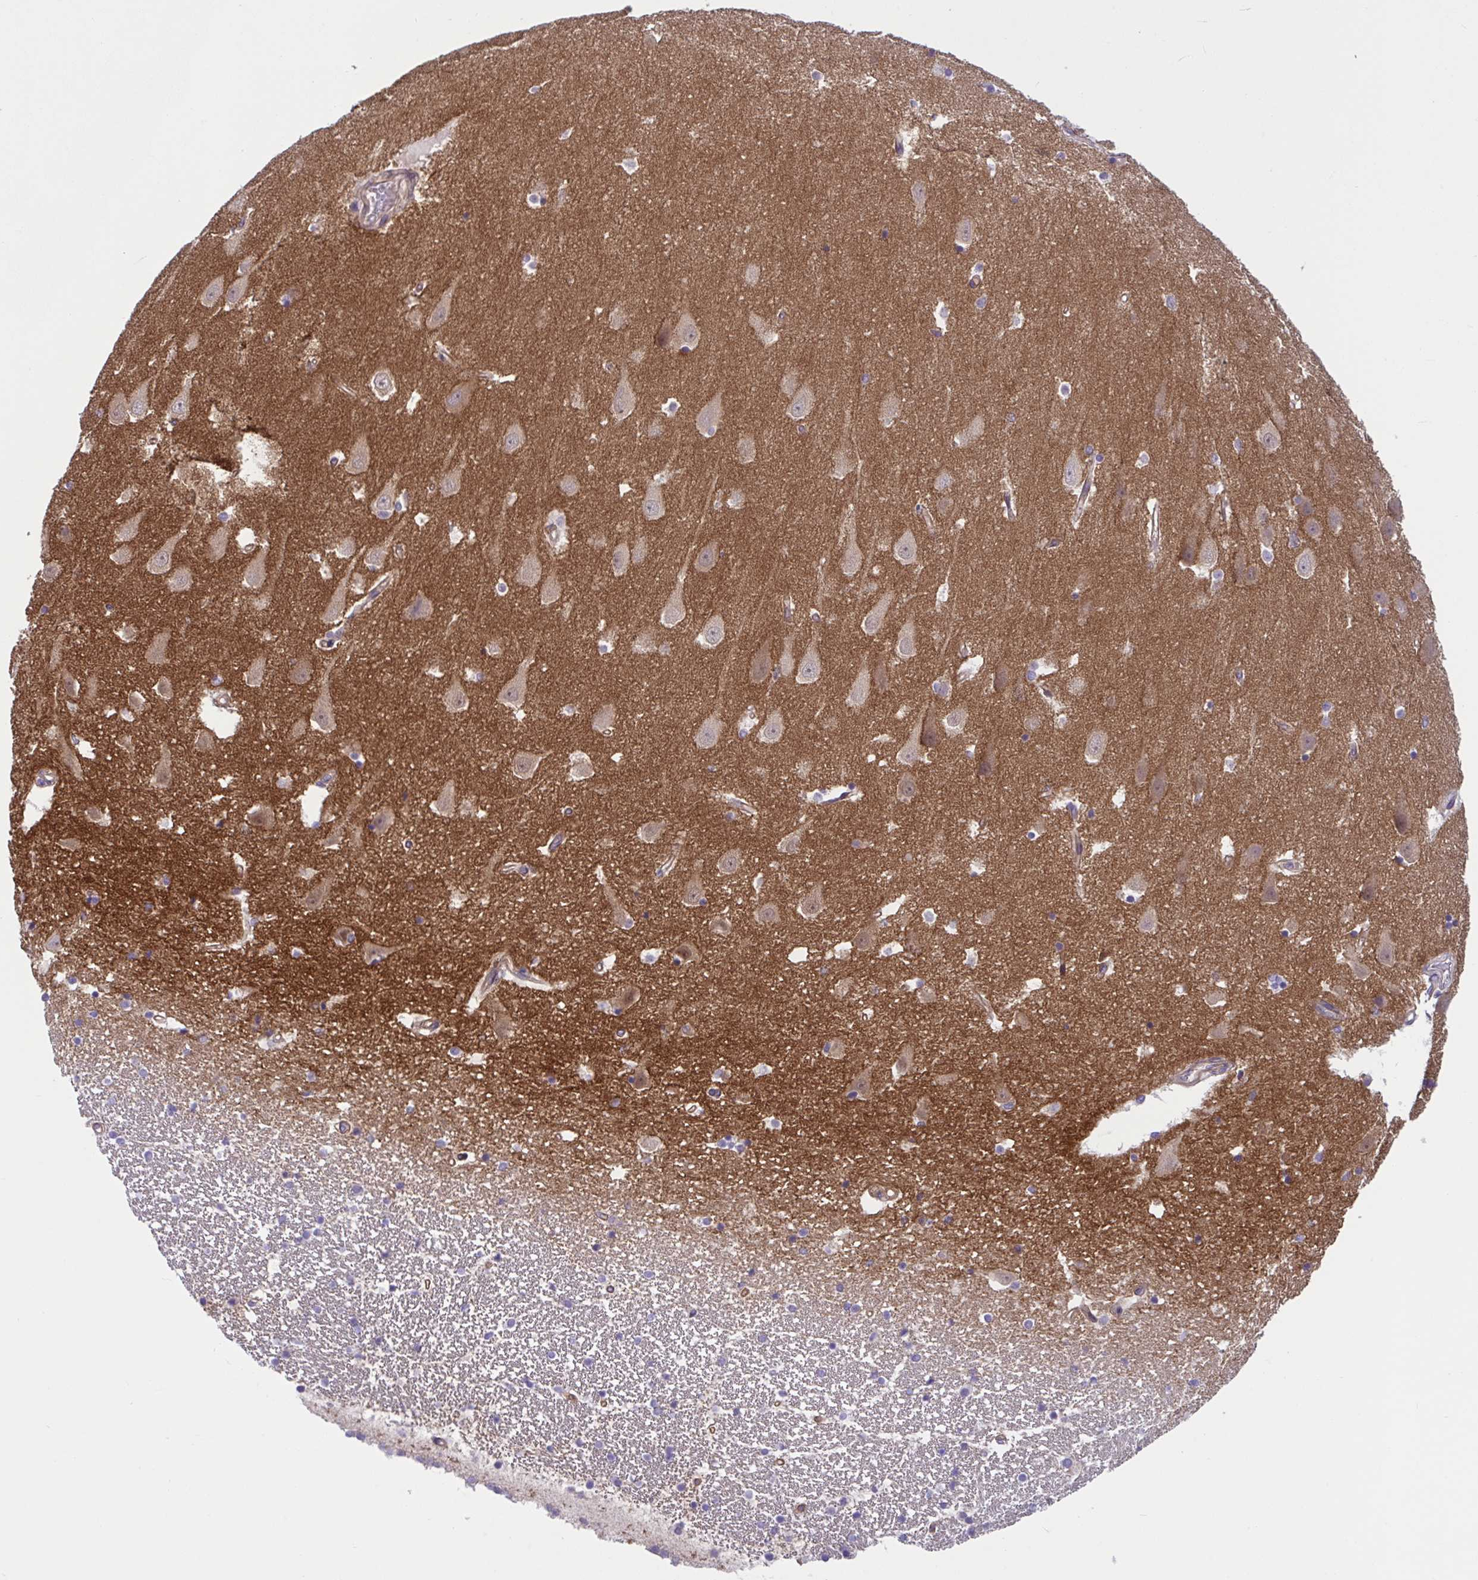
{"staining": {"intensity": "weak", "quantity": "<25%", "location": "cytoplasmic/membranous"}, "tissue": "hippocampus", "cell_type": "Glial cells", "image_type": "normal", "snomed": [{"axis": "morphology", "description": "Normal tissue, NOS"}, {"axis": "topography", "description": "Hippocampus"}], "caption": "This photomicrograph is of normal hippocampus stained with immunohistochemistry to label a protein in brown with the nuclei are counter-stained blue. There is no staining in glial cells.", "gene": "TTC7B", "patient": {"sex": "male", "age": 63}}